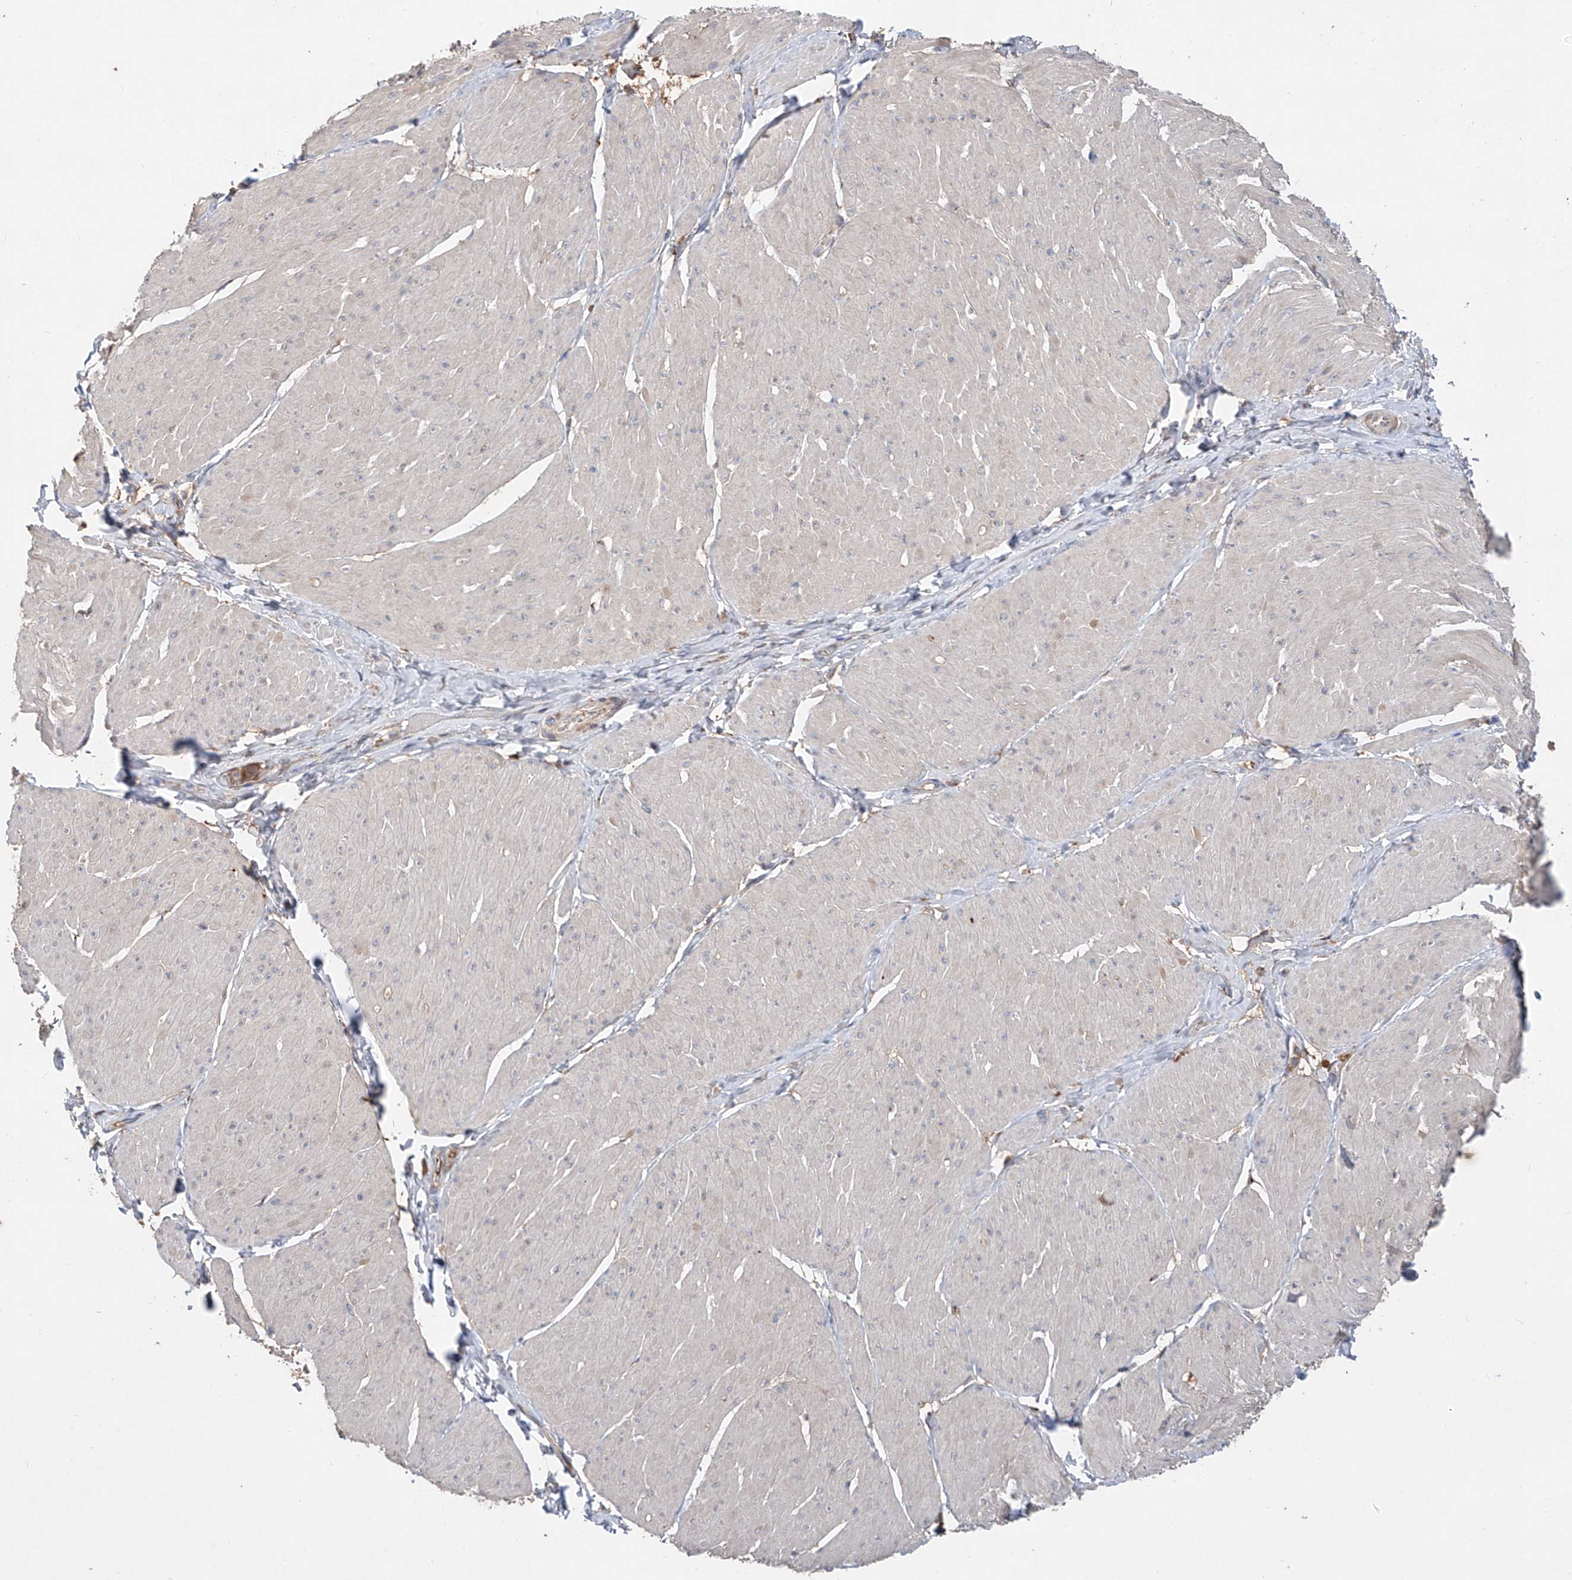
{"staining": {"intensity": "negative", "quantity": "none", "location": "none"}, "tissue": "smooth muscle", "cell_type": "Smooth muscle cells", "image_type": "normal", "snomed": [{"axis": "morphology", "description": "Urothelial carcinoma, High grade"}, {"axis": "topography", "description": "Urinary bladder"}], "caption": "An immunohistochemistry image of benign smooth muscle is shown. There is no staining in smooth muscle cells of smooth muscle. (DAB immunohistochemistry with hematoxylin counter stain).", "gene": "EDN1", "patient": {"sex": "male", "age": 46}}